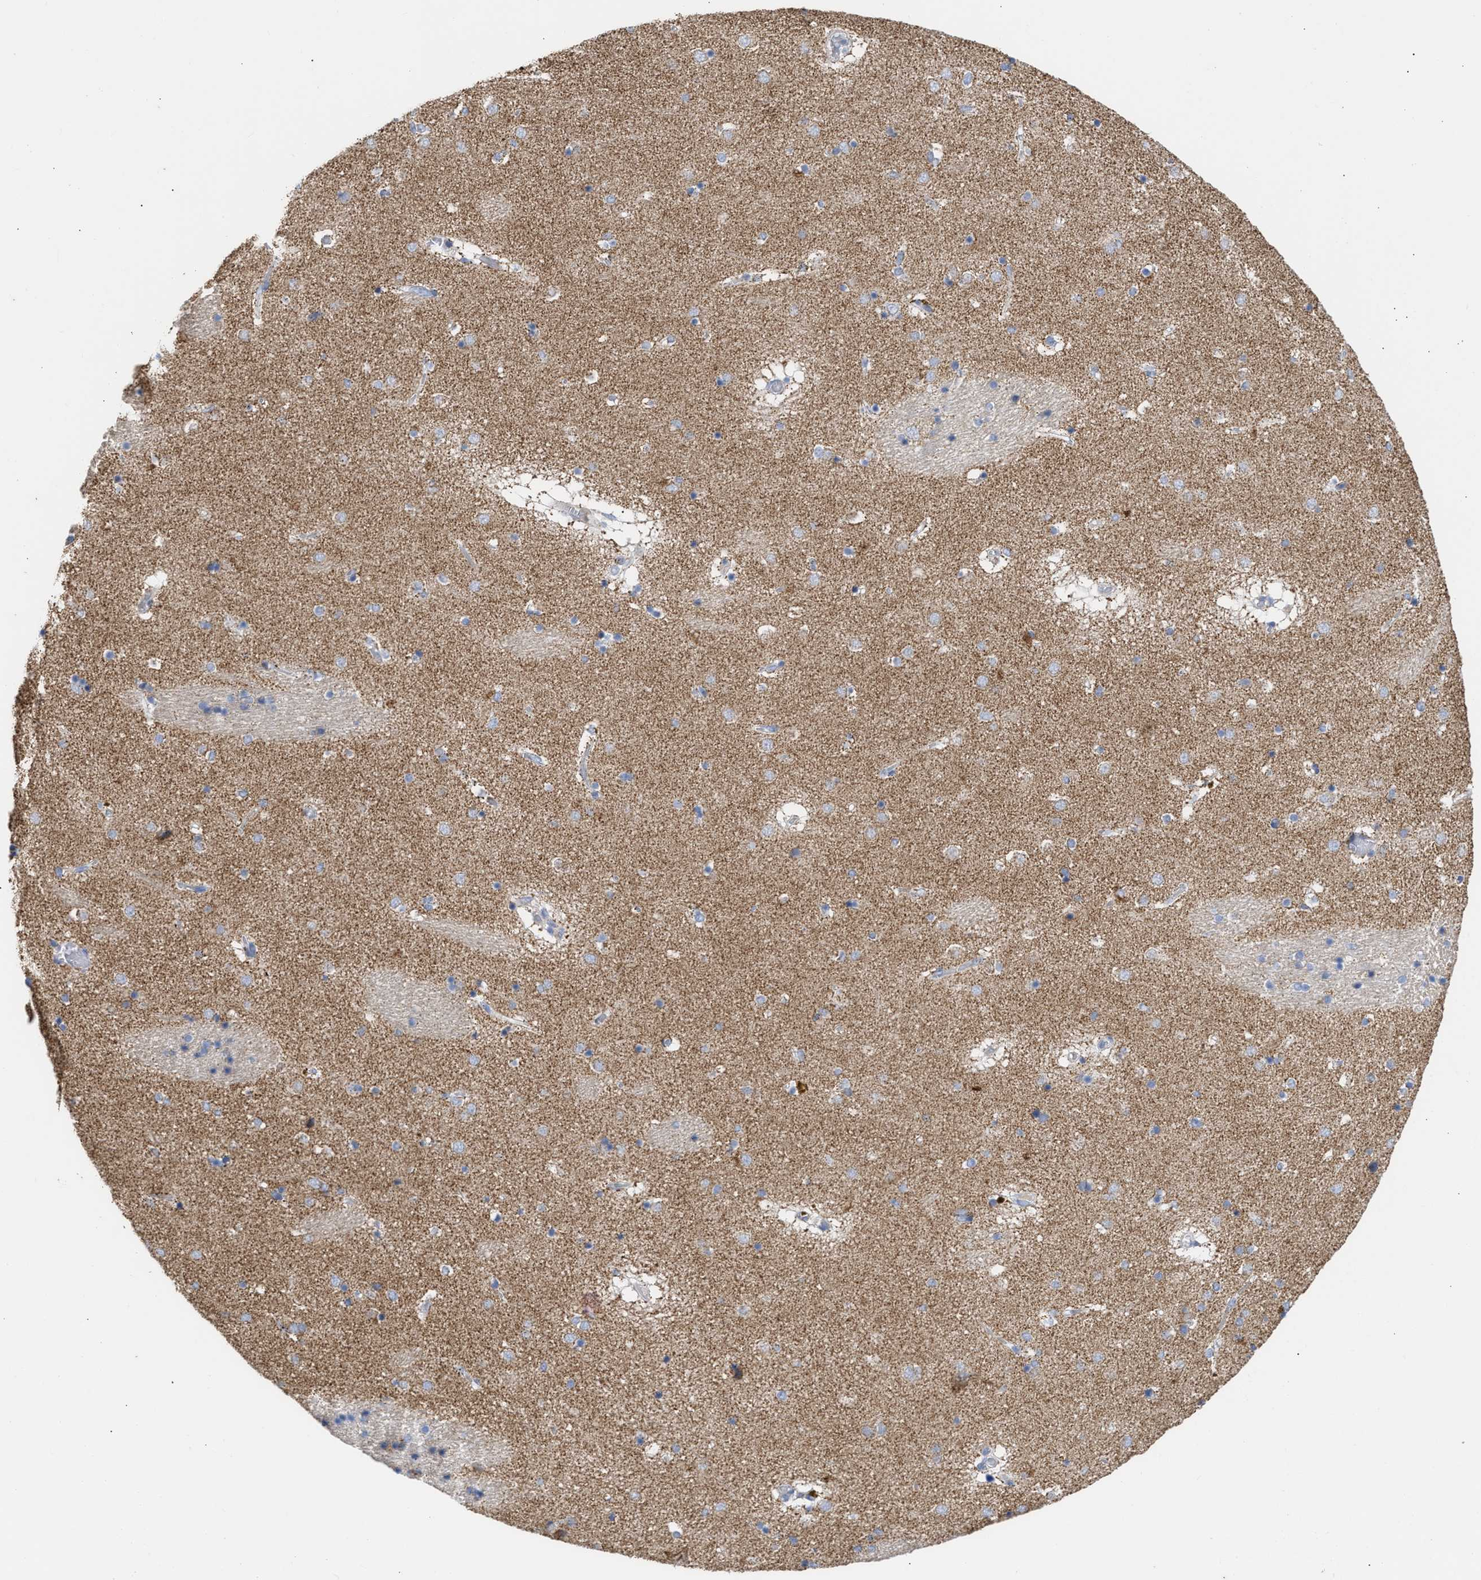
{"staining": {"intensity": "moderate", "quantity": "<25%", "location": "cytoplasmic/membranous"}, "tissue": "caudate", "cell_type": "Glial cells", "image_type": "normal", "snomed": [{"axis": "morphology", "description": "Normal tissue, NOS"}, {"axis": "topography", "description": "Lateral ventricle wall"}], "caption": "Benign caudate was stained to show a protein in brown. There is low levels of moderate cytoplasmic/membranous staining in approximately <25% of glial cells.", "gene": "ACOT13", "patient": {"sex": "male", "age": 70}}